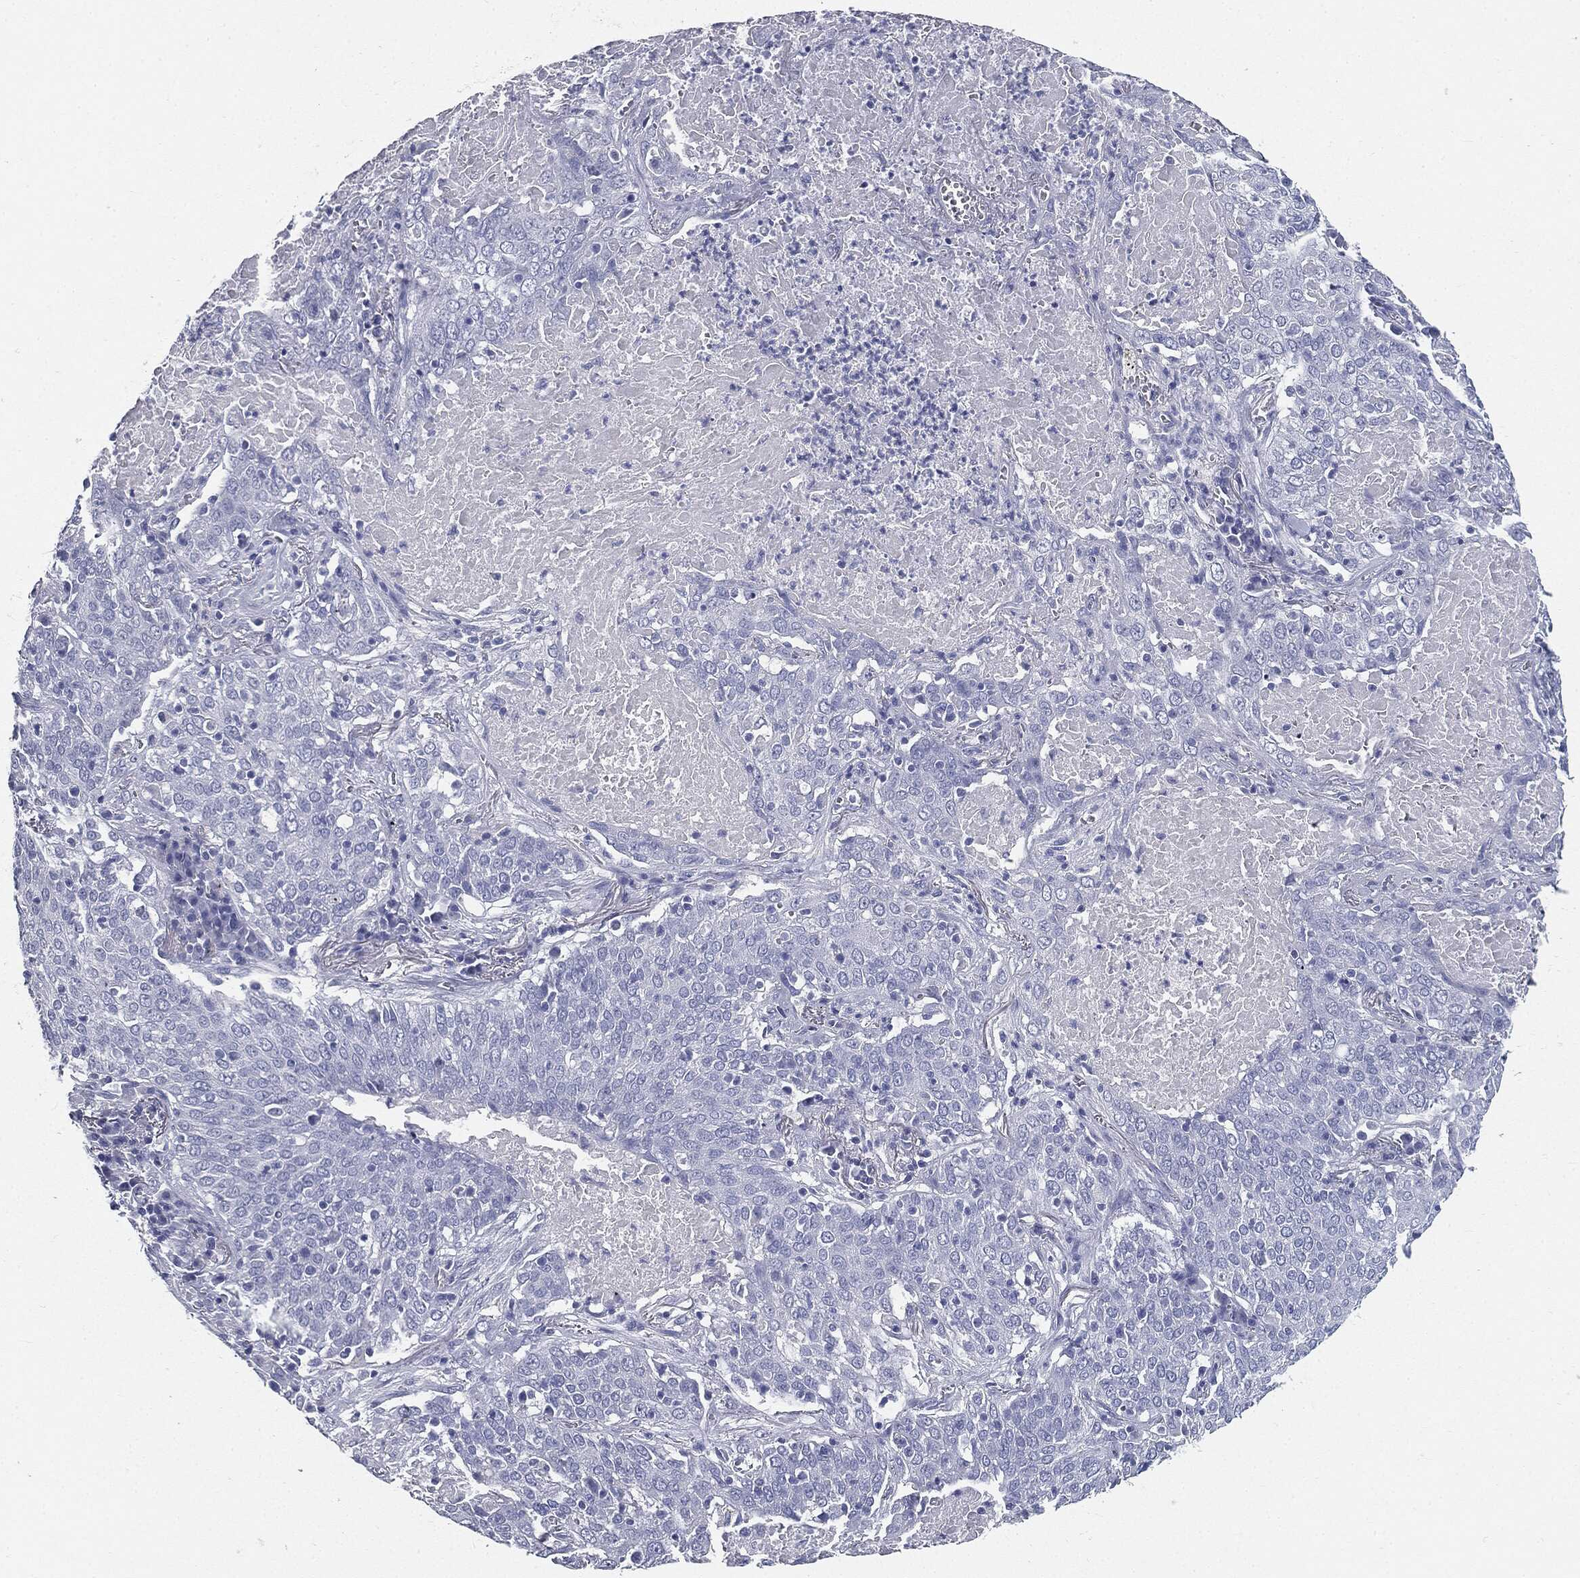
{"staining": {"intensity": "negative", "quantity": "none", "location": "none"}, "tissue": "lung cancer", "cell_type": "Tumor cells", "image_type": "cancer", "snomed": [{"axis": "morphology", "description": "Squamous cell carcinoma, NOS"}, {"axis": "topography", "description": "Lung"}], "caption": "Lung cancer (squamous cell carcinoma) was stained to show a protein in brown. There is no significant expression in tumor cells.", "gene": "CUZD1", "patient": {"sex": "male", "age": 82}}